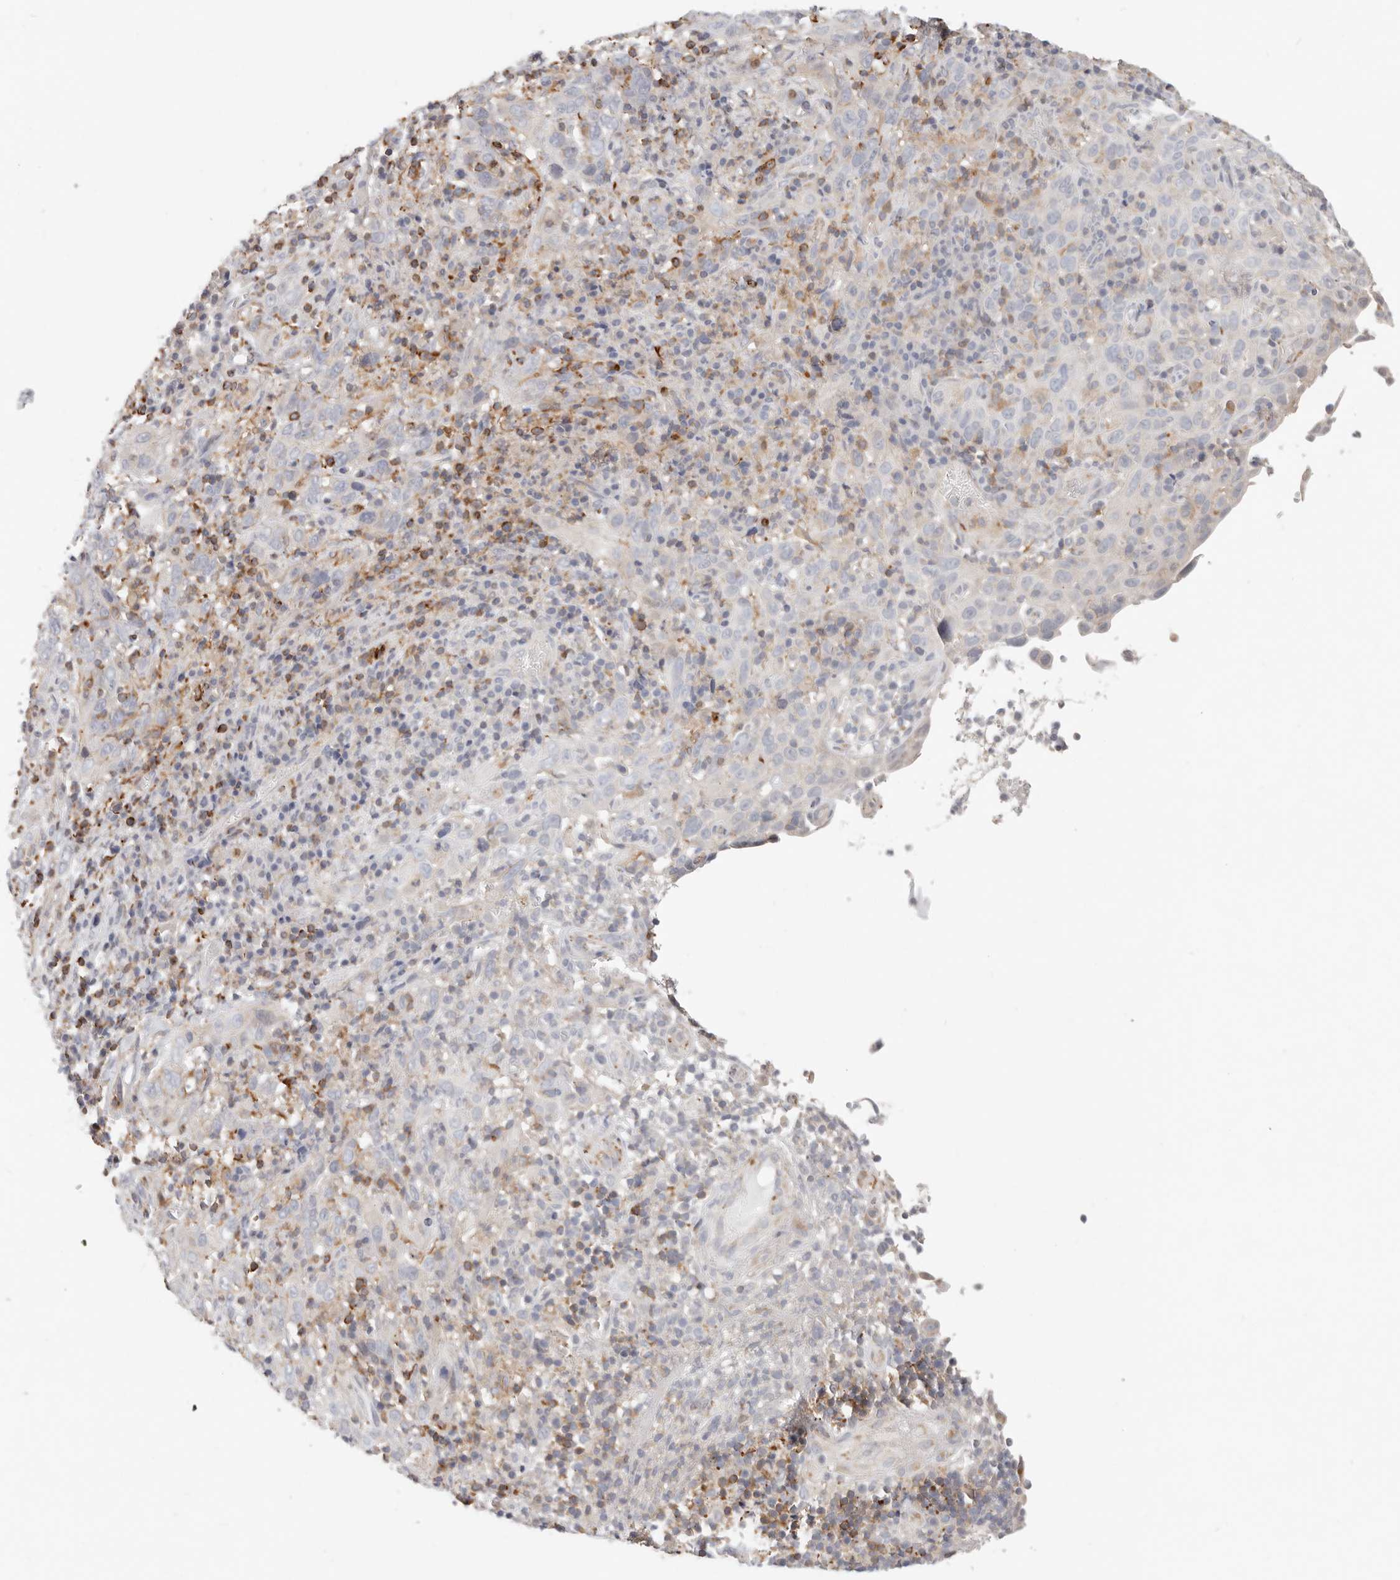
{"staining": {"intensity": "negative", "quantity": "none", "location": "none"}, "tissue": "cervical cancer", "cell_type": "Tumor cells", "image_type": "cancer", "snomed": [{"axis": "morphology", "description": "Squamous cell carcinoma, NOS"}, {"axis": "topography", "description": "Cervix"}], "caption": "Tumor cells show no significant expression in squamous cell carcinoma (cervical). The staining is performed using DAB brown chromogen with nuclei counter-stained in using hematoxylin.", "gene": "TMEM63B", "patient": {"sex": "female", "age": 46}}